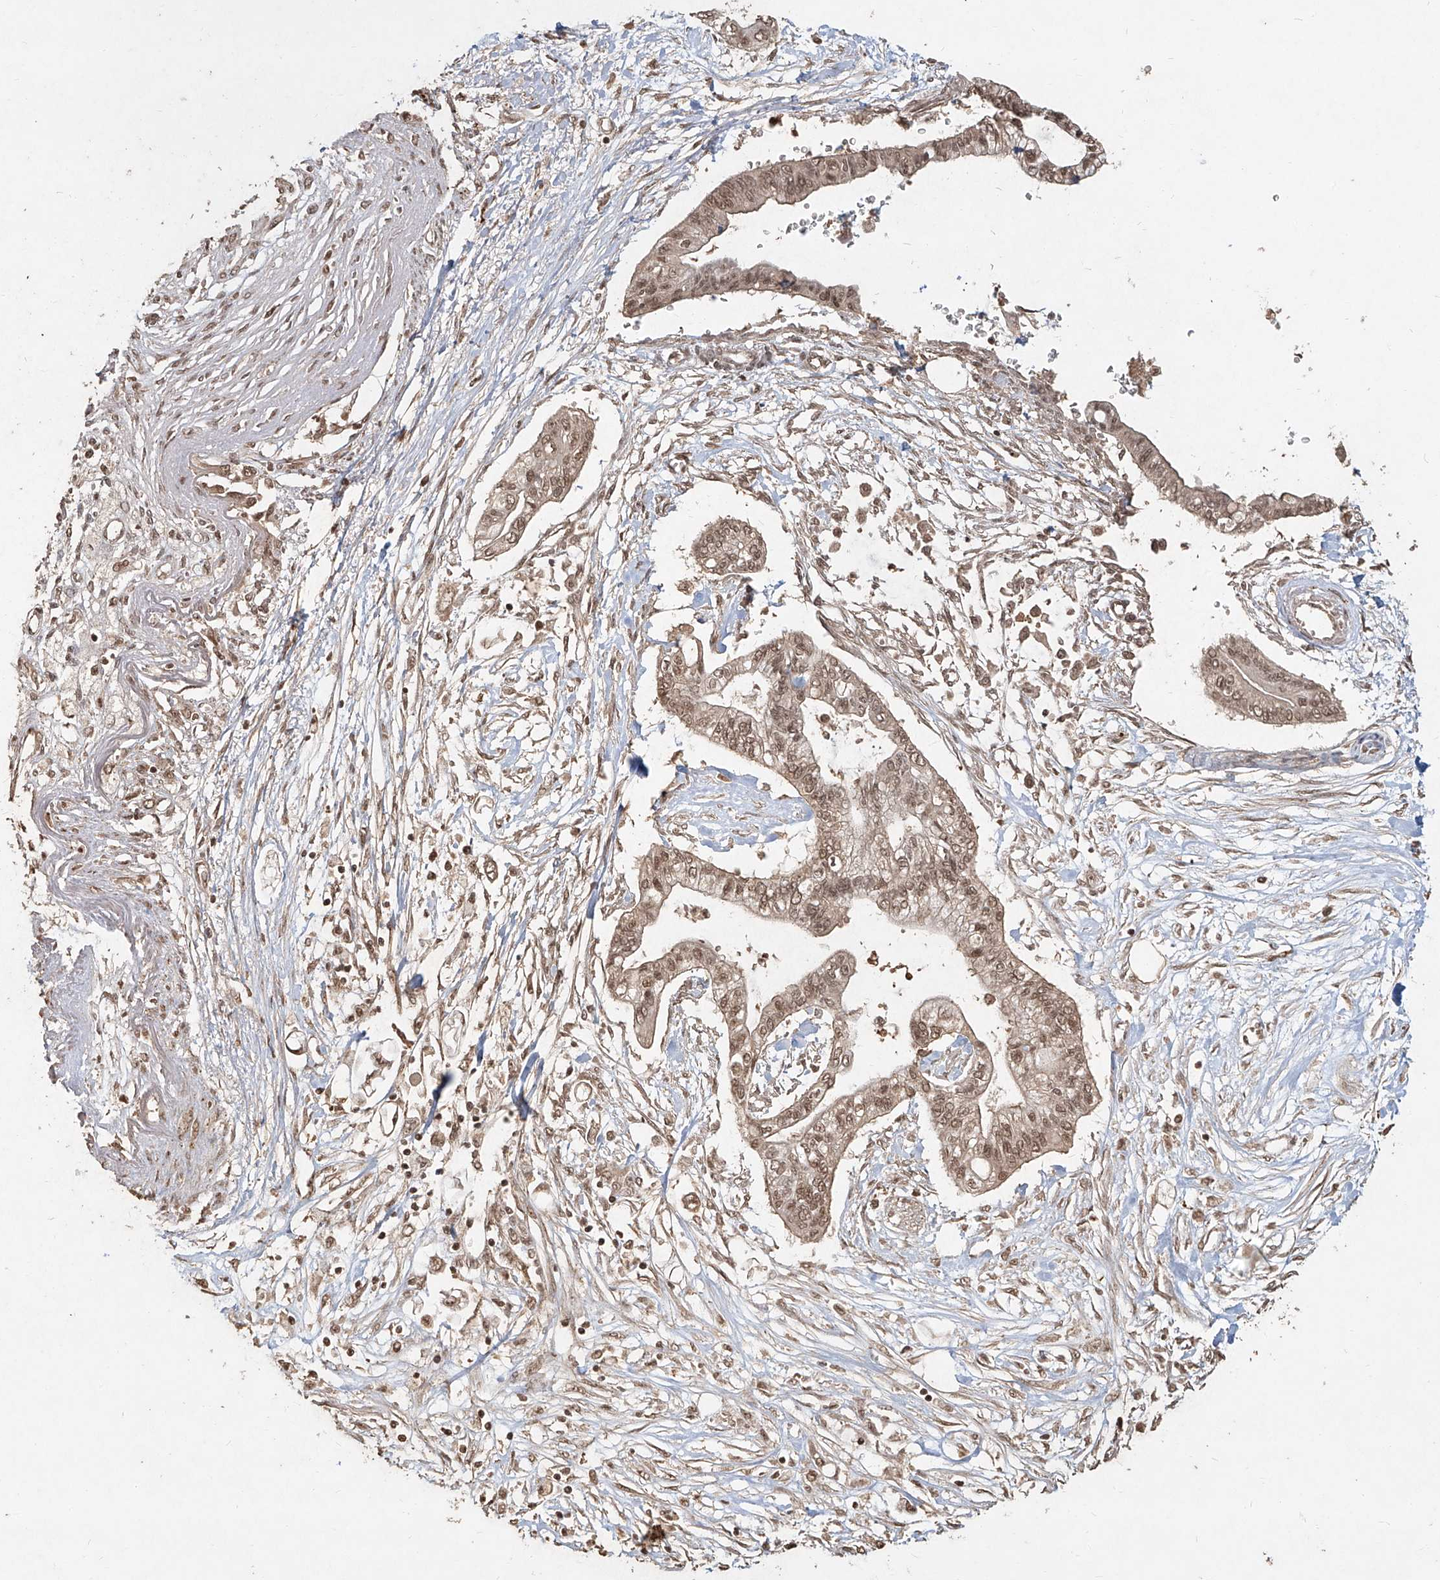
{"staining": {"intensity": "moderate", "quantity": ">75%", "location": "nuclear"}, "tissue": "pancreatic cancer", "cell_type": "Tumor cells", "image_type": "cancer", "snomed": [{"axis": "morphology", "description": "Adenocarcinoma, NOS"}, {"axis": "topography", "description": "Pancreas"}], "caption": "Protein expression analysis of human pancreatic cancer reveals moderate nuclear expression in approximately >75% of tumor cells. (DAB IHC, brown staining for protein, blue staining for nuclei).", "gene": "UBE2K", "patient": {"sex": "female", "age": 77}}